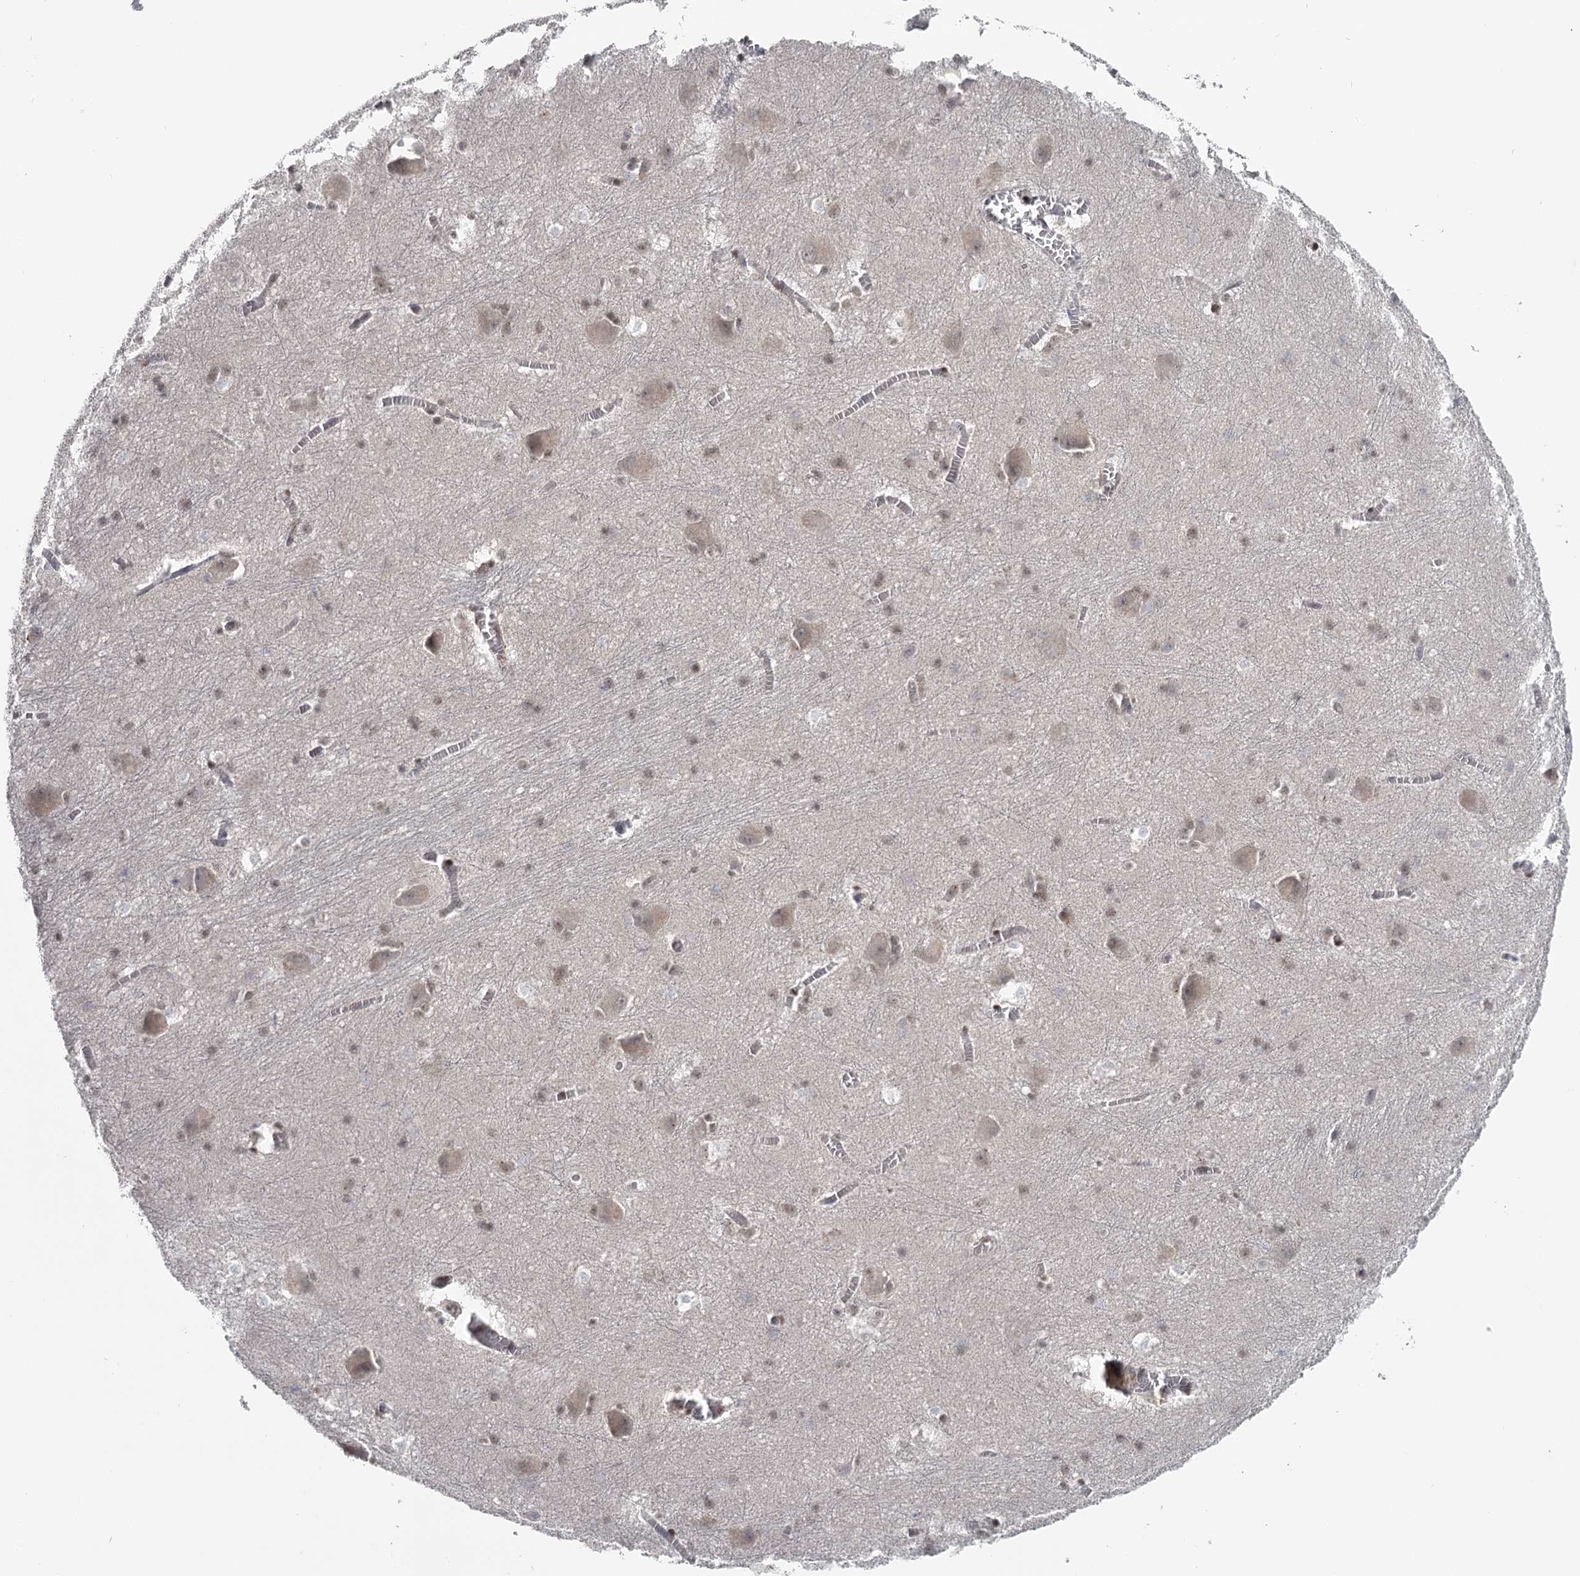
{"staining": {"intensity": "weak", "quantity": "25%-75%", "location": "nuclear"}, "tissue": "caudate", "cell_type": "Glial cells", "image_type": "normal", "snomed": [{"axis": "morphology", "description": "Normal tissue, NOS"}, {"axis": "topography", "description": "Lateral ventricle wall"}], "caption": "Immunohistochemistry (IHC) (DAB) staining of normal caudate demonstrates weak nuclear protein positivity in about 25%-75% of glial cells.", "gene": "FAM13C", "patient": {"sex": "male", "age": 37}}